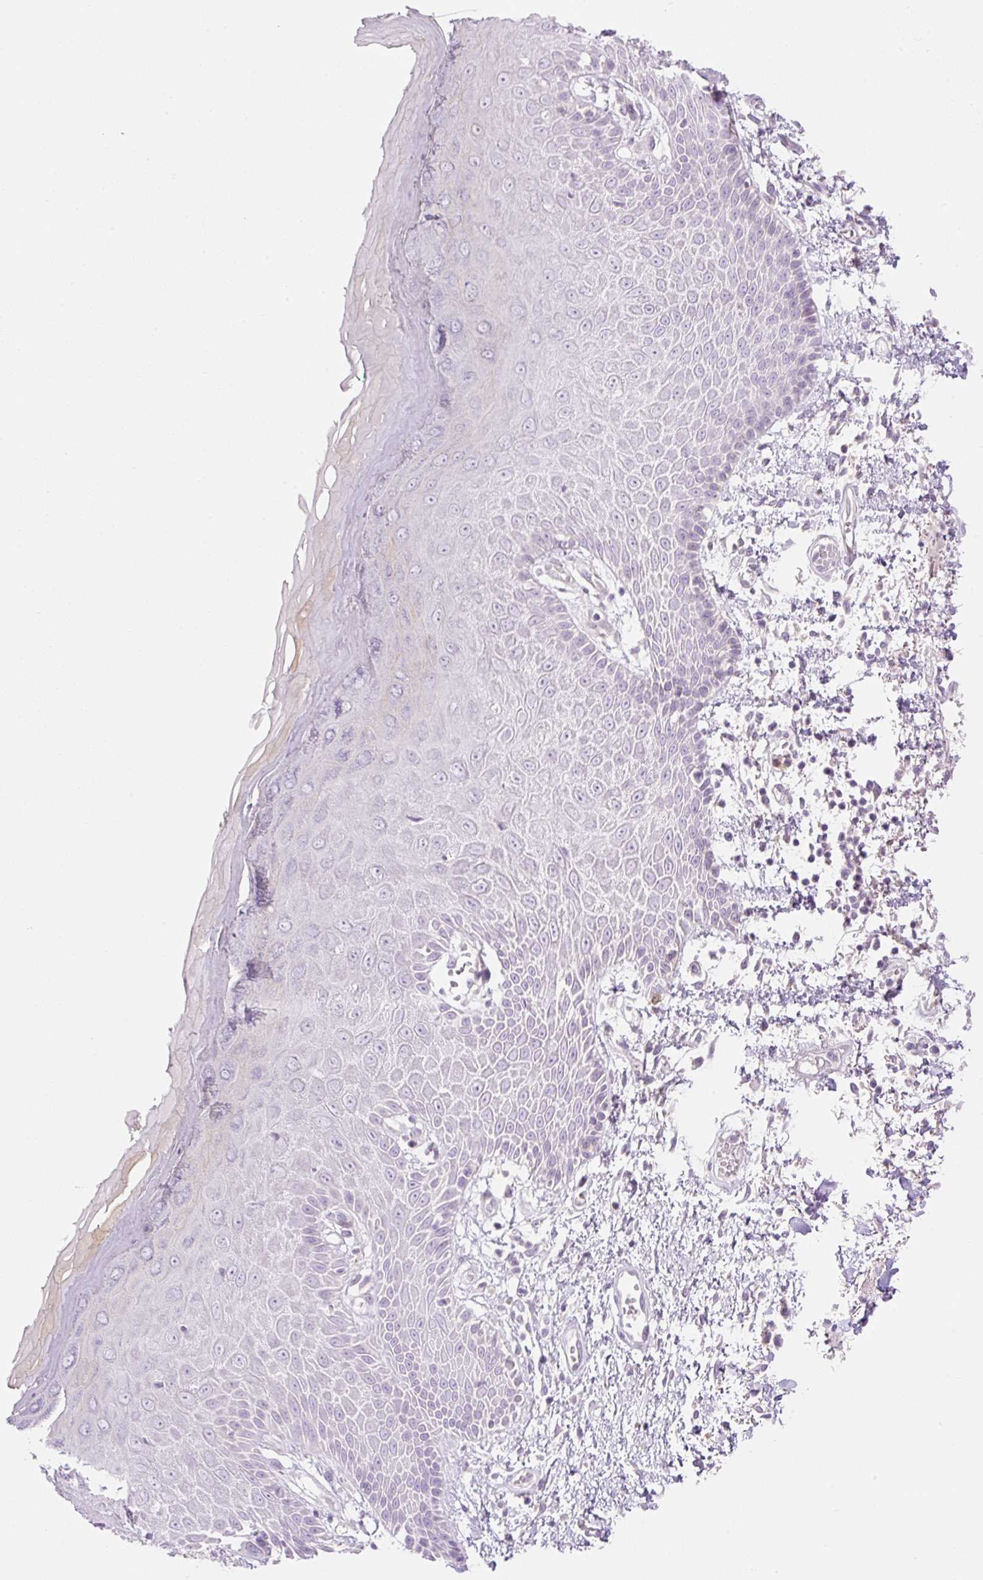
{"staining": {"intensity": "negative", "quantity": "none", "location": "none"}, "tissue": "skin", "cell_type": "Epidermal cells", "image_type": "normal", "snomed": [{"axis": "morphology", "description": "Normal tissue, NOS"}, {"axis": "topography", "description": "Anal"}, {"axis": "topography", "description": "Peripheral nerve tissue"}], "caption": "Immunohistochemistry (IHC) image of unremarkable skin stained for a protein (brown), which reveals no staining in epidermal cells. (DAB (3,3'-diaminobenzidine) IHC with hematoxylin counter stain).", "gene": "TBX15", "patient": {"sex": "male", "age": 78}}